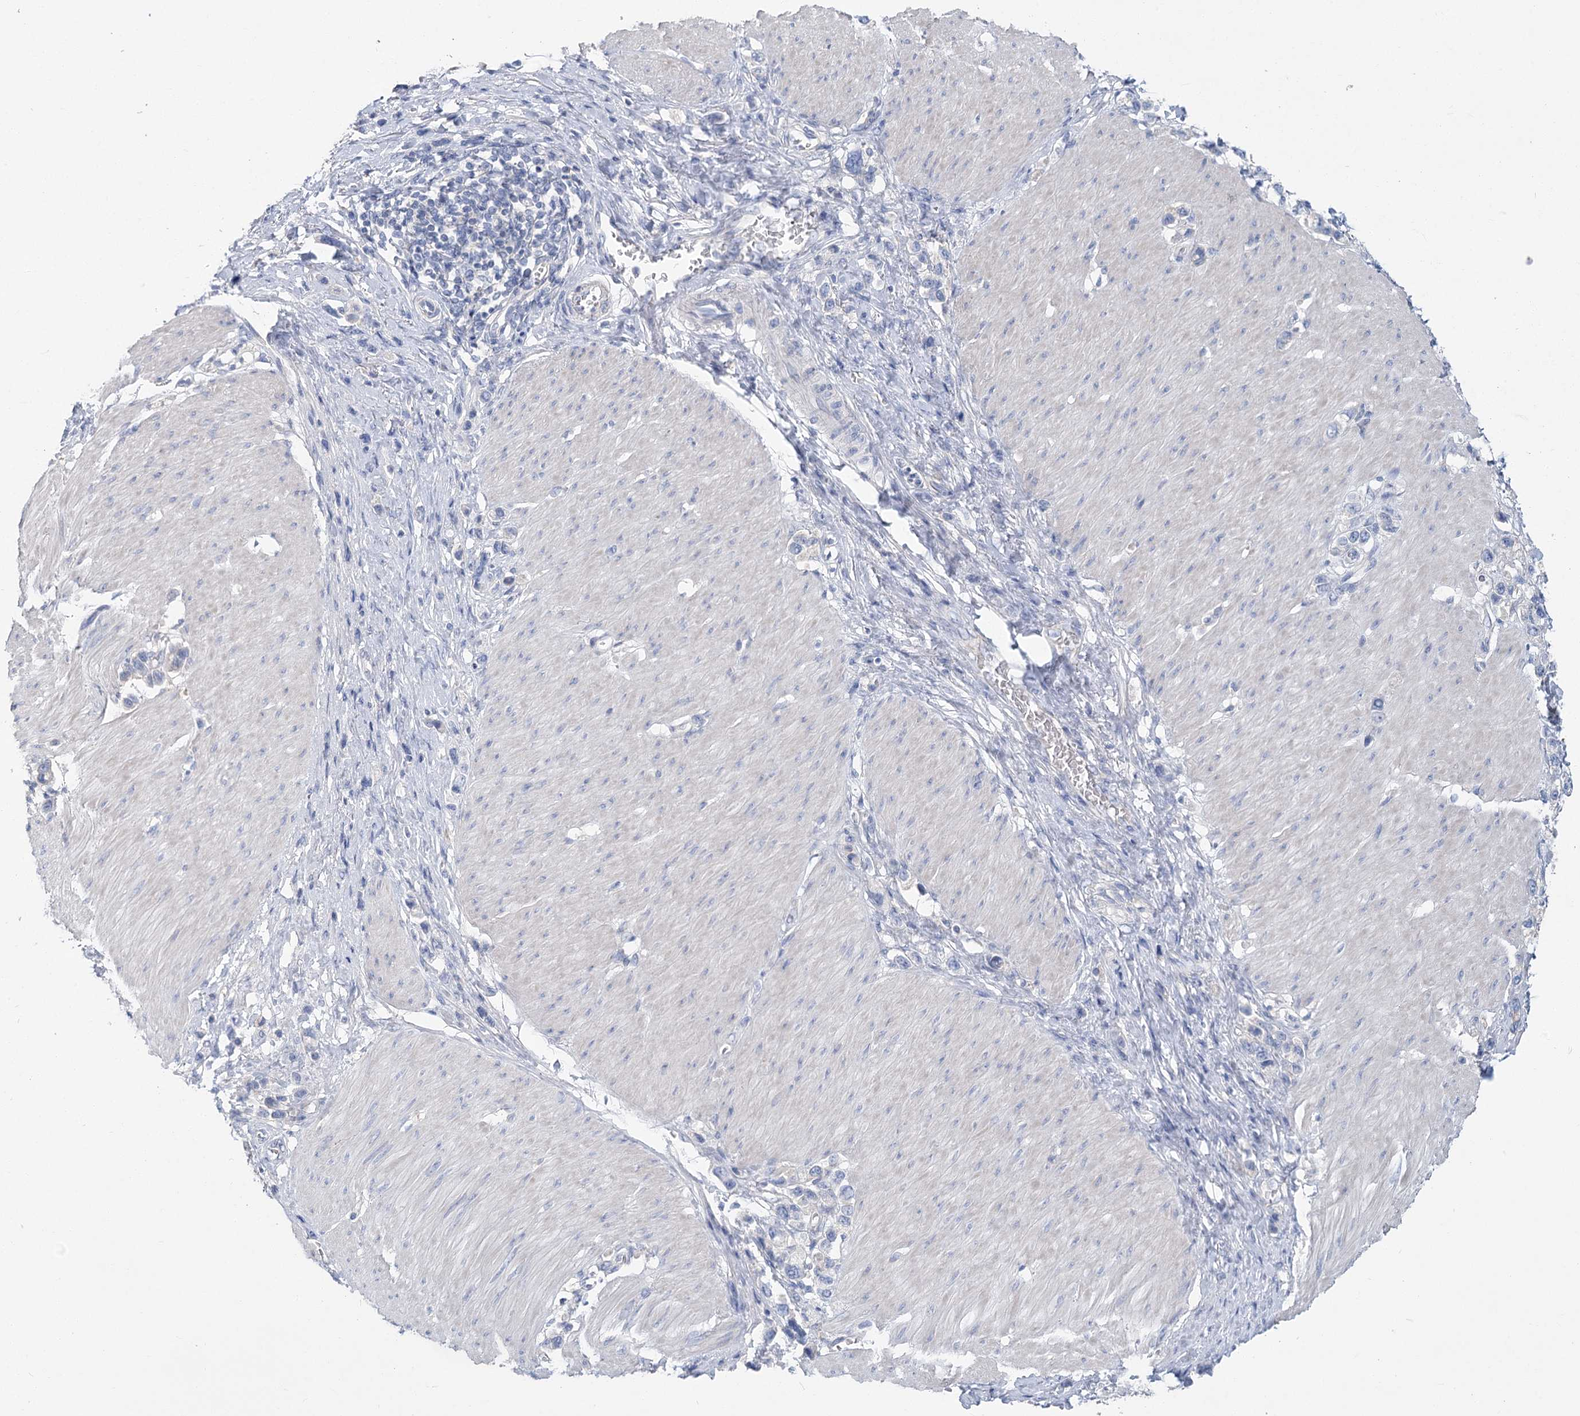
{"staining": {"intensity": "negative", "quantity": "none", "location": "none"}, "tissue": "stomach cancer", "cell_type": "Tumor cells", "image_type": "cancer", "snomed": [{"axis": "morphology", "description": "Normal tissue, NOS"}, {"axis": "morphology", "description": "Adenocarcinoma, NOS"}, {"axis": "topography", "description": "Stomach, upper"}, {"axis": "topography", "description": "Stomach"}], "caption": "Immunohistochemistry of stomach adenocarcinoma shows no staining in tumor cells. (IHC, brightfield microscopy, high magnification).", "gene": "SLC9A3", "patient": {"sex": "female", "age": 65}}